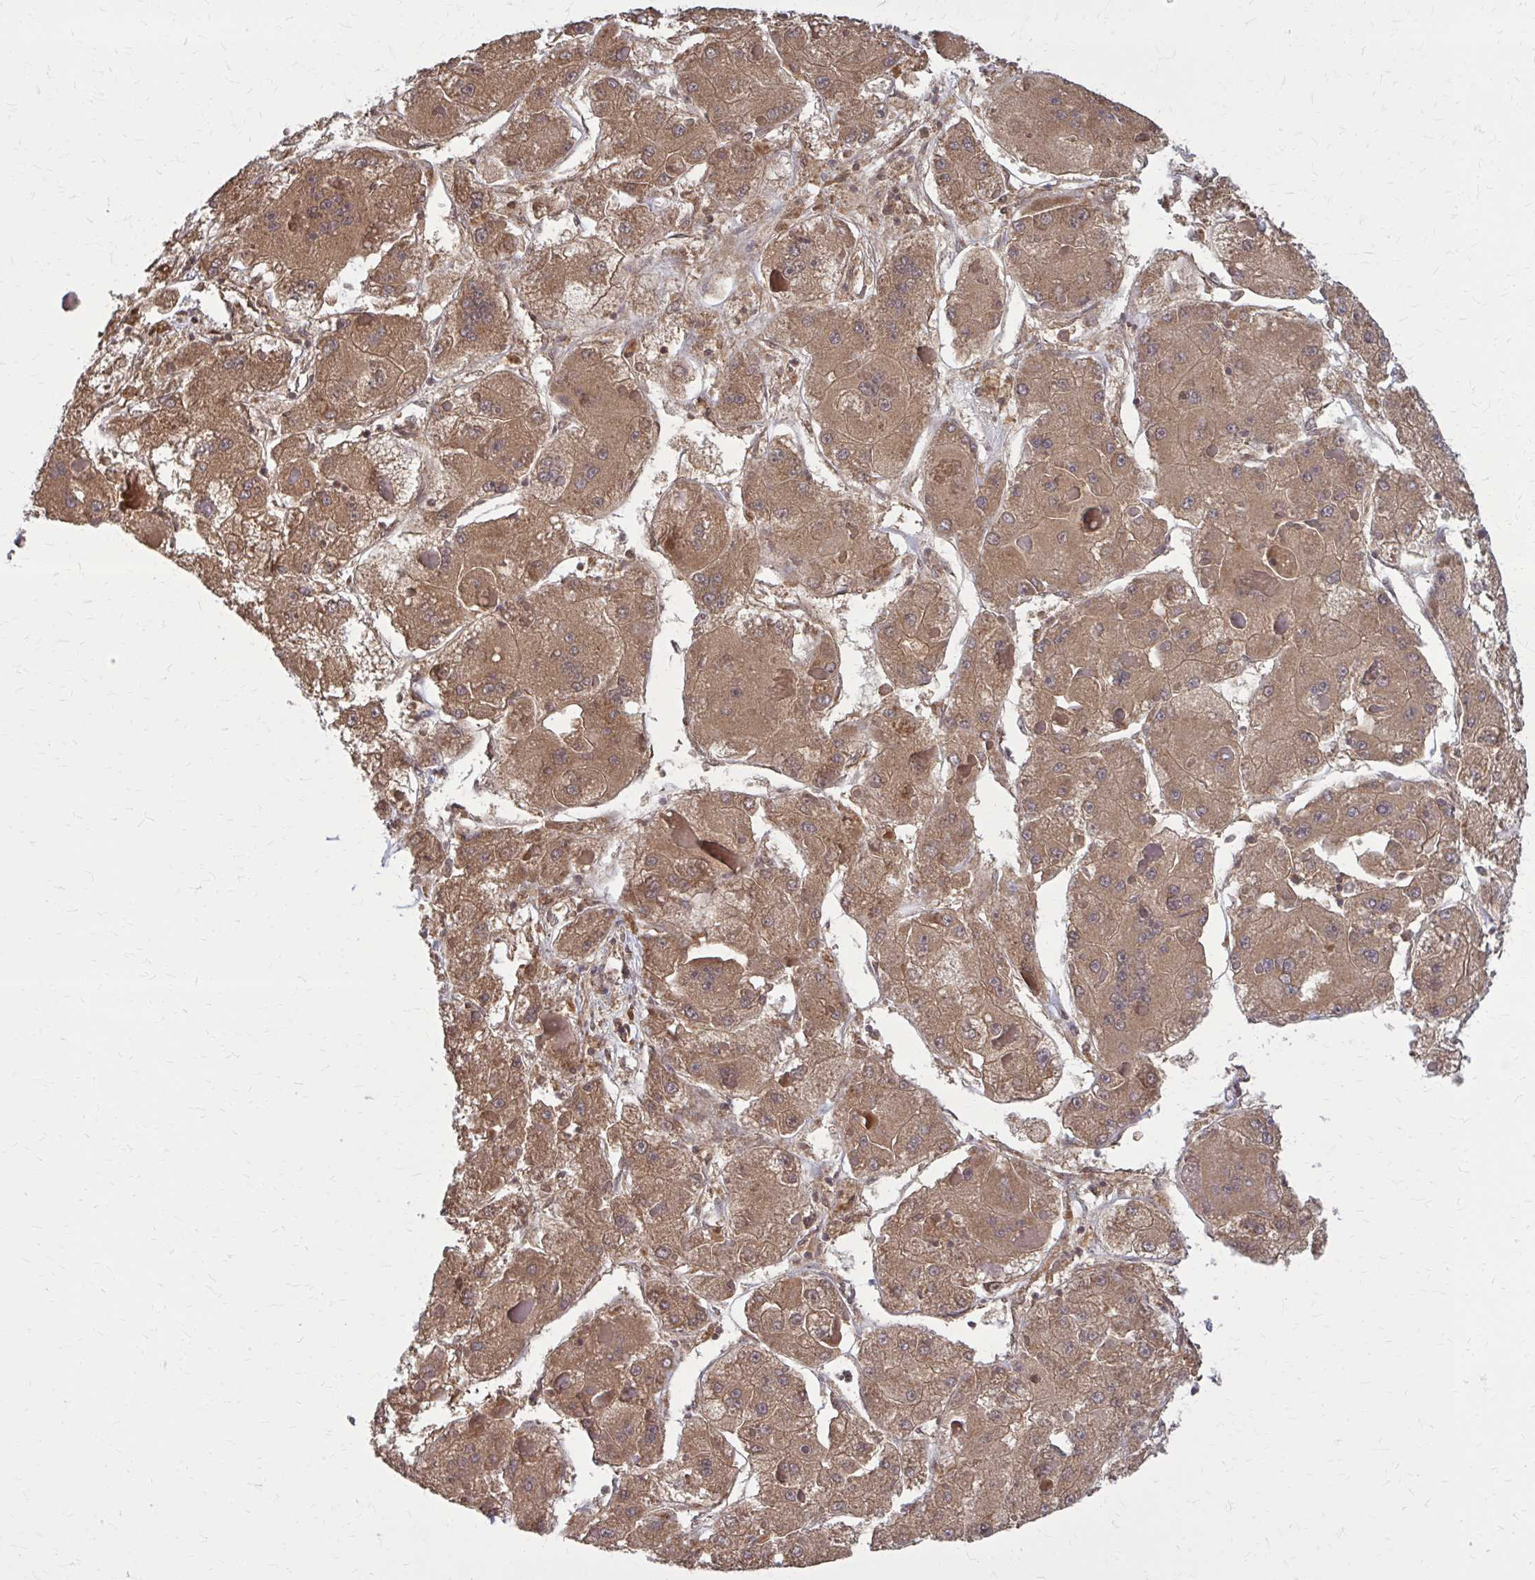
{"staining": {"intensity": "moderate", "quantity": ">75%", "location": "cytoplasmic/membranous"}, "tissue": "liver cancer", "cell_type": "Tumor cells", "image_type": "cancer", "snomed": [{"axis": "morphology", "description": "Carcinoma, Hepatocellular, NOS"}, {"axis": "topography", "description": "Liver"}], "caption": "A high-resolution micrograph shows immunohistochemistry (IHC) staining of liver cancer, which demonstrates moderate cytoplasmic/membranous positivity in approximately >75% of tumor cells.", "gene": "DBI", "patient": {"sex": "female", "age": 73}}